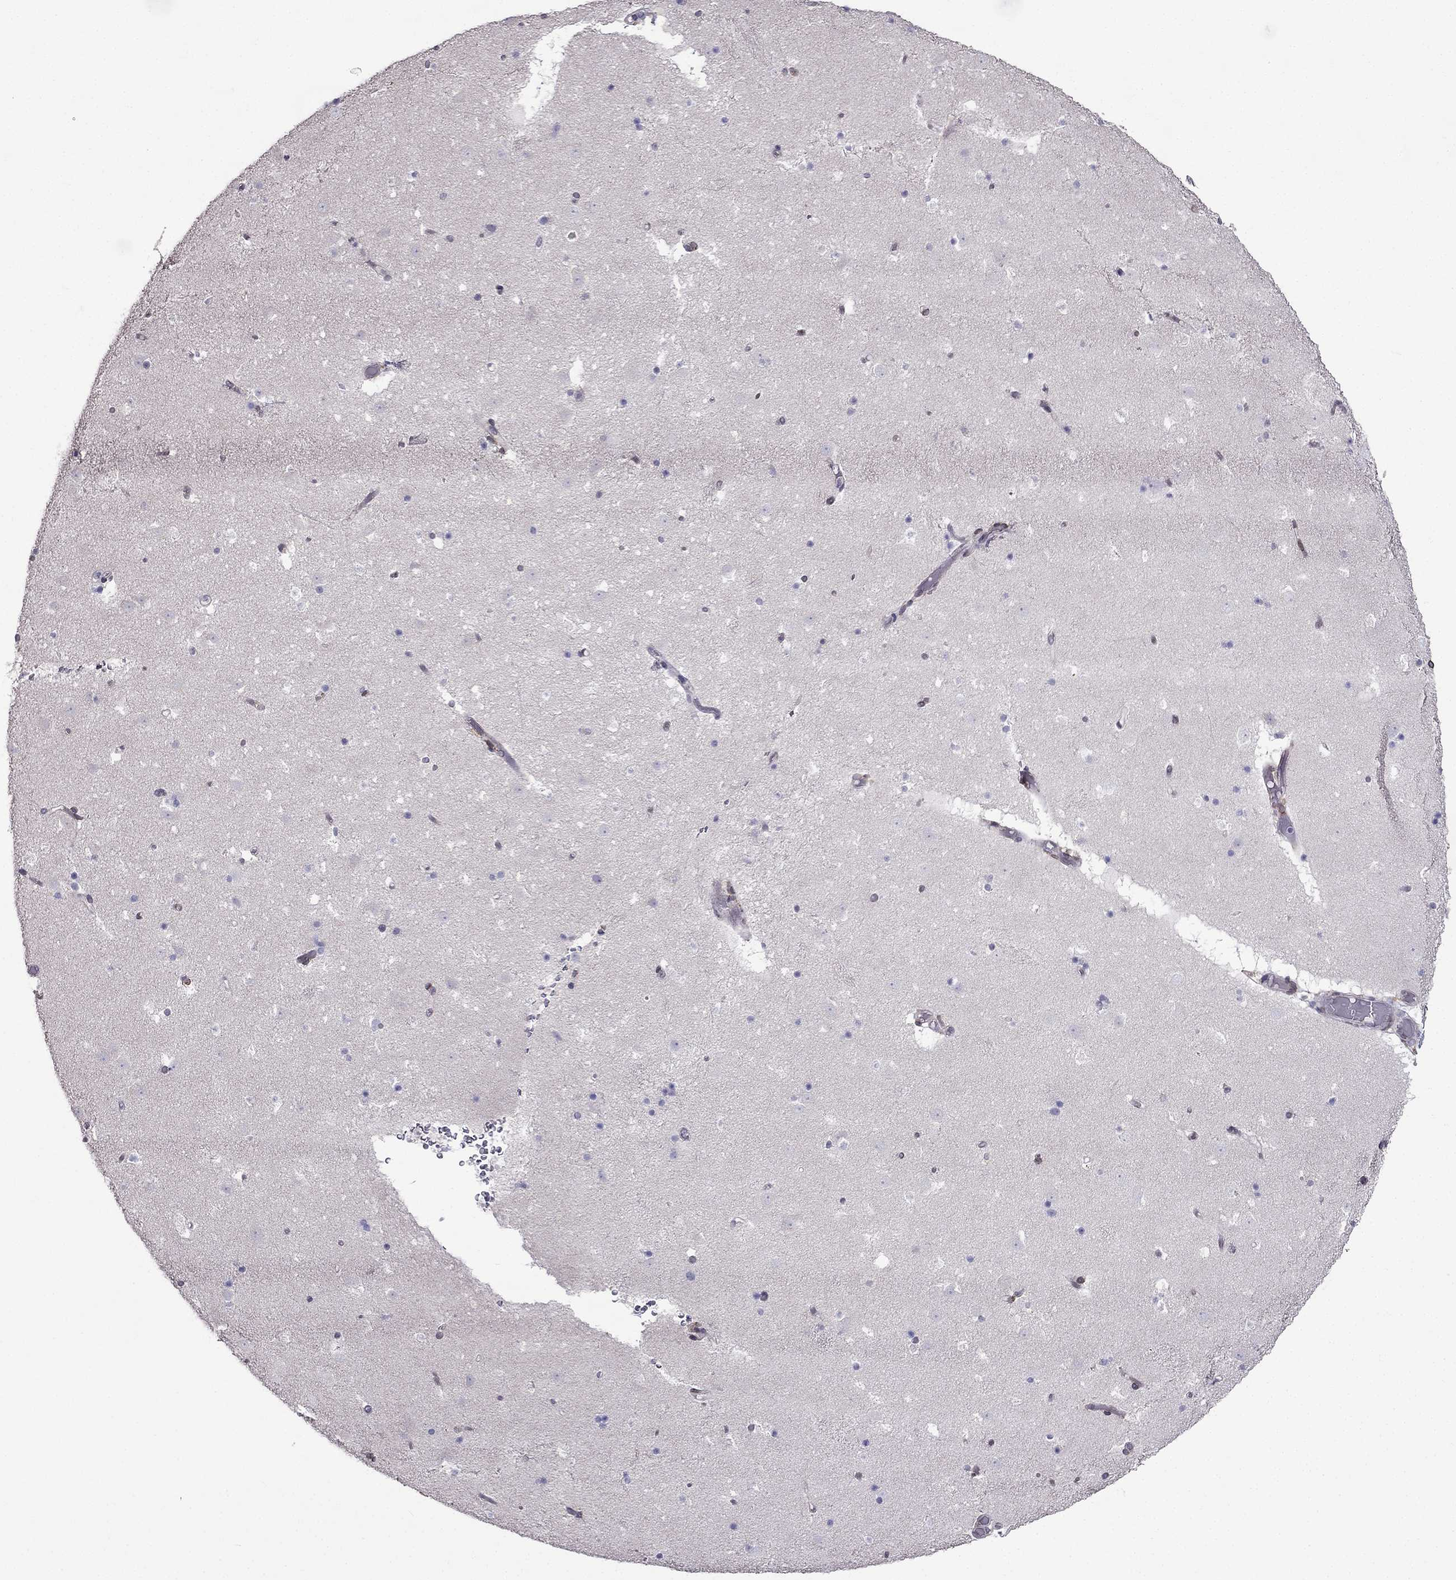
{"staining": {"intensity": "negative", "quantity": "none", "location": "none"}, "tissue": "caudate", "cell_type": "Glial cells", "image_type": "normal", "snomed": [{"axis": "morphology", "description": "Normal tissue, NOS"}, {"axis": "topography", "description": "Lateral ventricle wall"}], "caption": "This is a histopathology image of IHC staining of normal caudate, which shows no positivity in glial cells. The staining was performed using DAB to visualize the protein expression in brown, while the nuclei were stained in blue with hematoxylin (Magnification: 20x).", "gene": "IKBIP", "patient": {"sex": "female", "age": 42}}